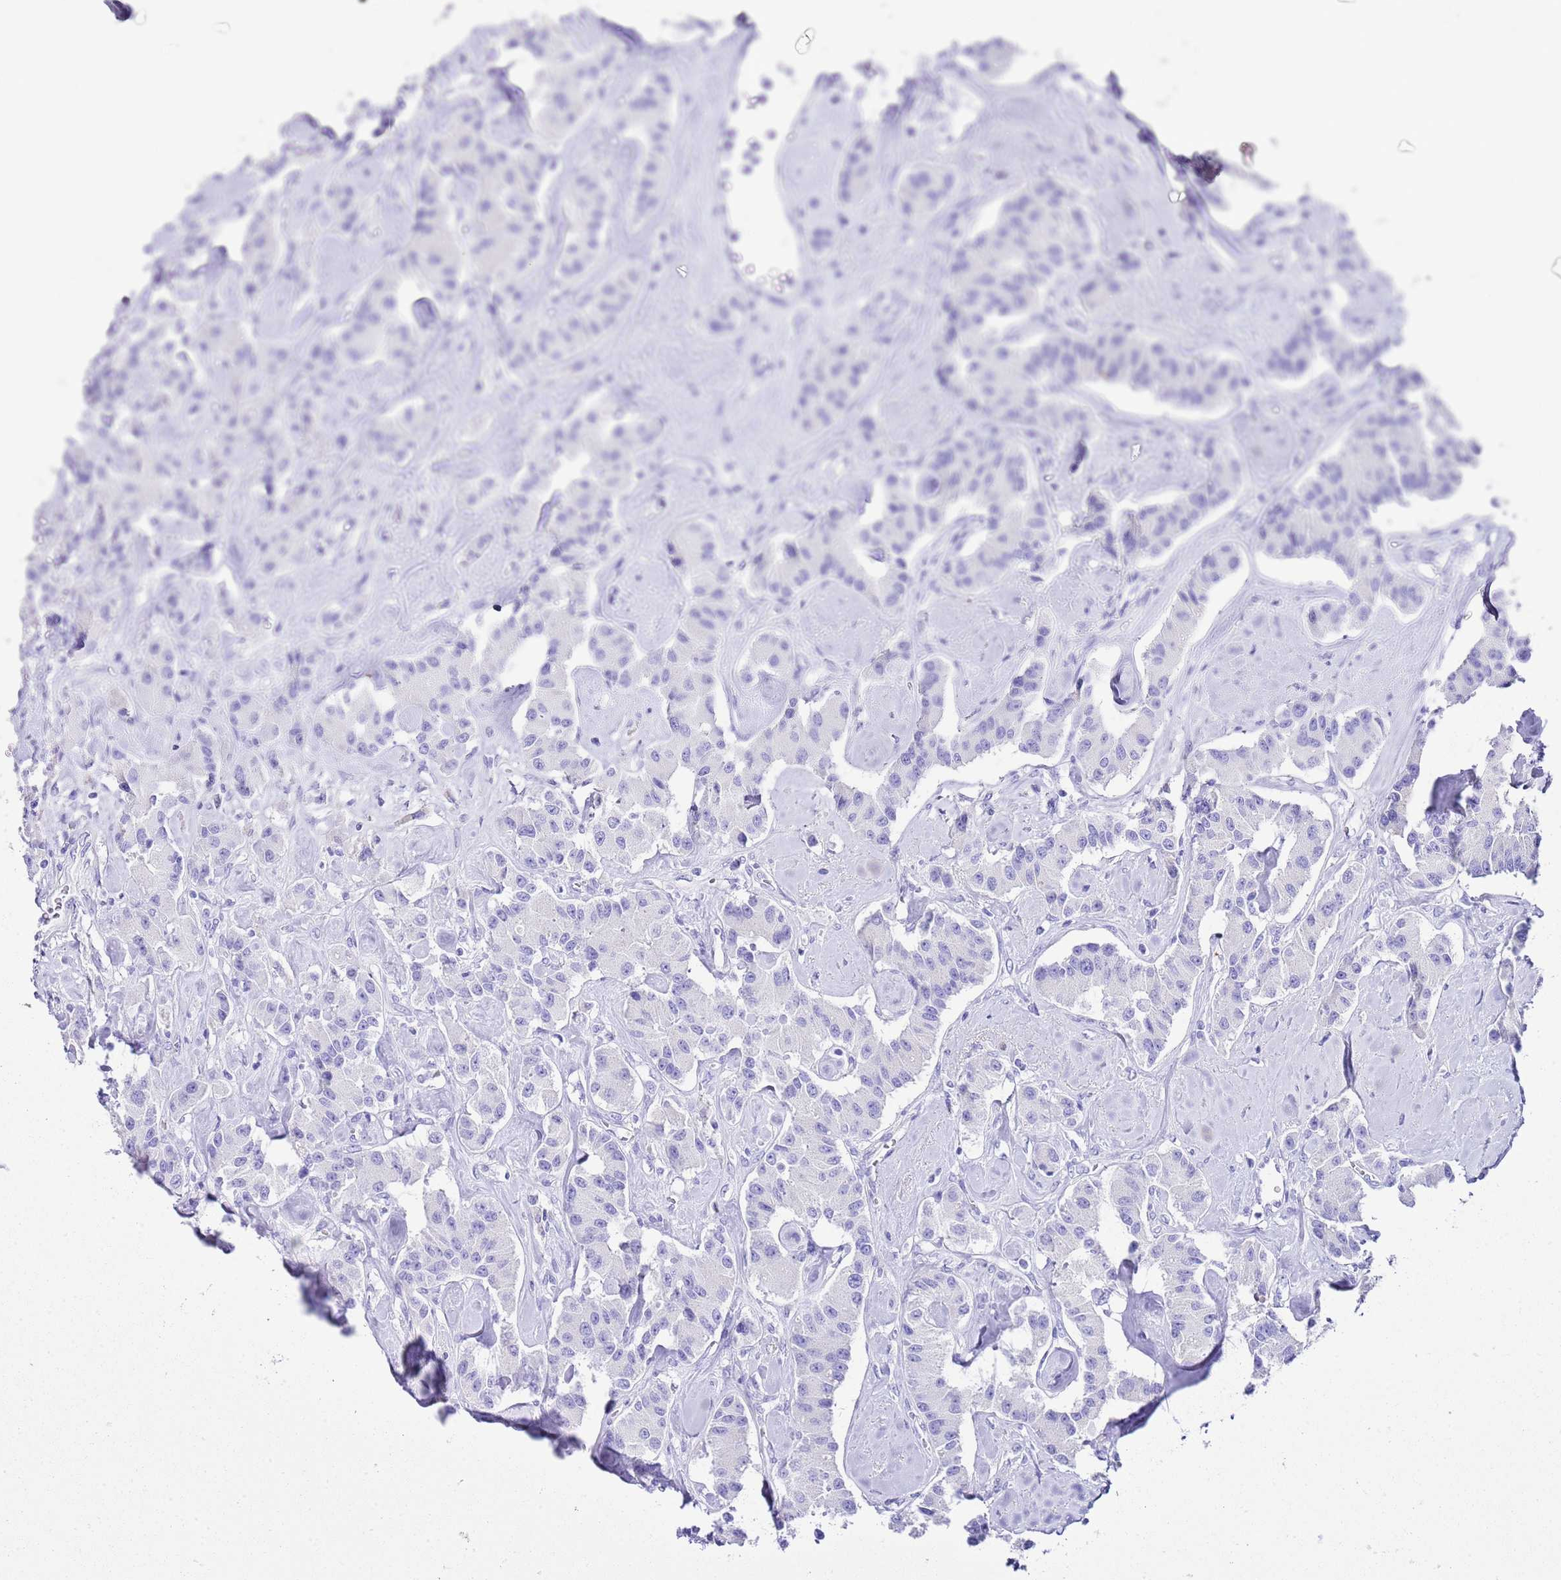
{"staining": {"intensity": "negative", "quantity": "none", "location": "none"}, "tissue": "carcinoid", "cell_type": "Tumor cells", "image_type": "cancer", "snomed": [{"axis": "morphology", "description": "Carcinoid, malignant, NOS"}, {"axis": "topography", "description": "Pancreas"}], "caption": "Tumor cells show no significant positivity in carcinoid.", "gene": "KCNC1", "patient": {"sex": "male", "age": 41}}